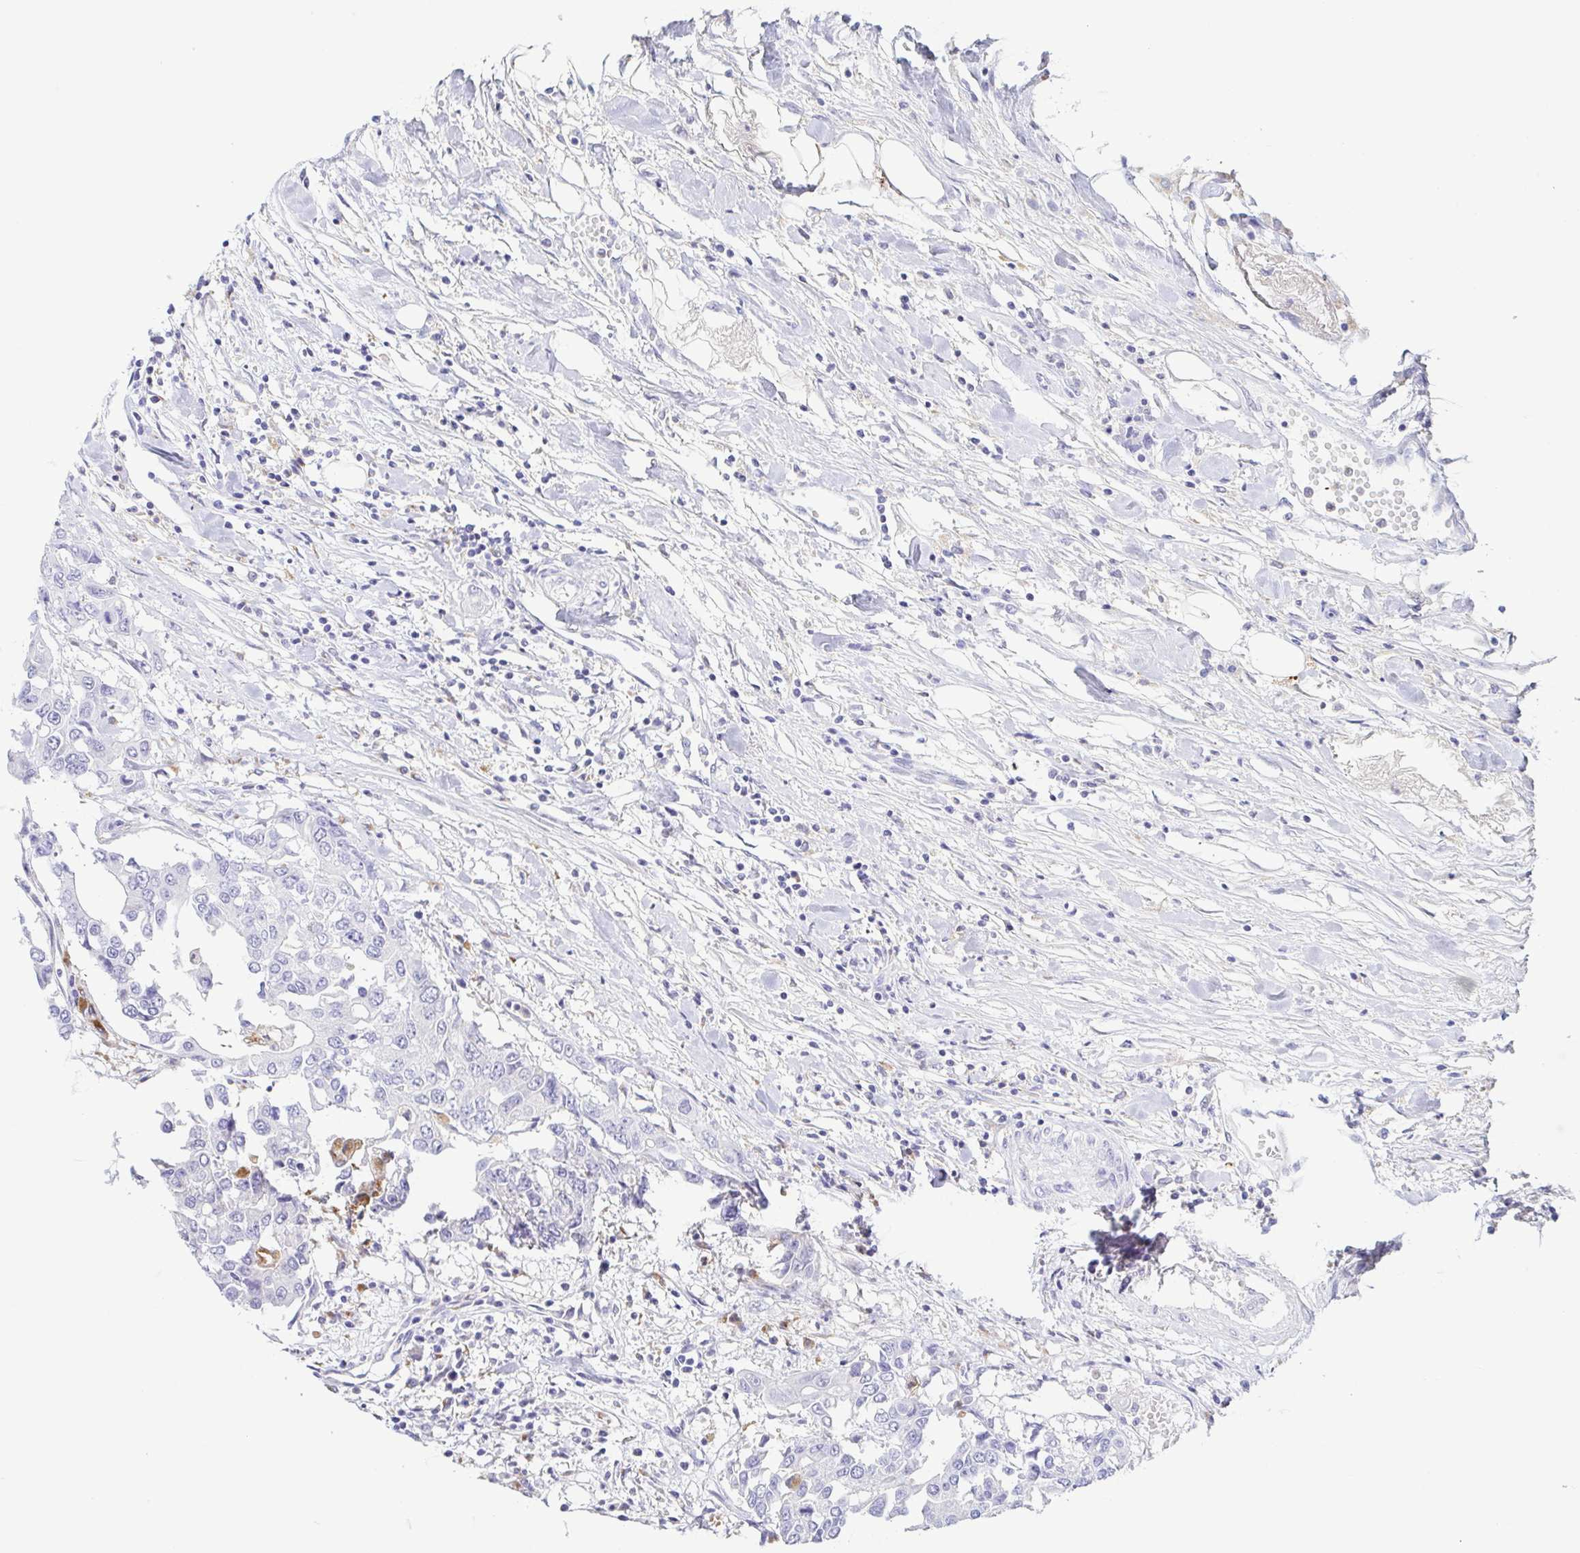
{"staining": {"intensity": "negative", "quantity": "none", "location": "none"}, "tissue": "colorectal cancer", "cell_type": "Tumor cells", "image_type": "cancer", "snomed": [{"axis": "morphology", "description": "Adenocarcinoma, NOS"}, {"axis": "topography", "description": "Colon"}], "caption": "The photomicrograph displays no staining of tumor cells in colorectal cancer.", "gene": "ATP6V1G2", "patient": {"sex": "male", "age": 77}}